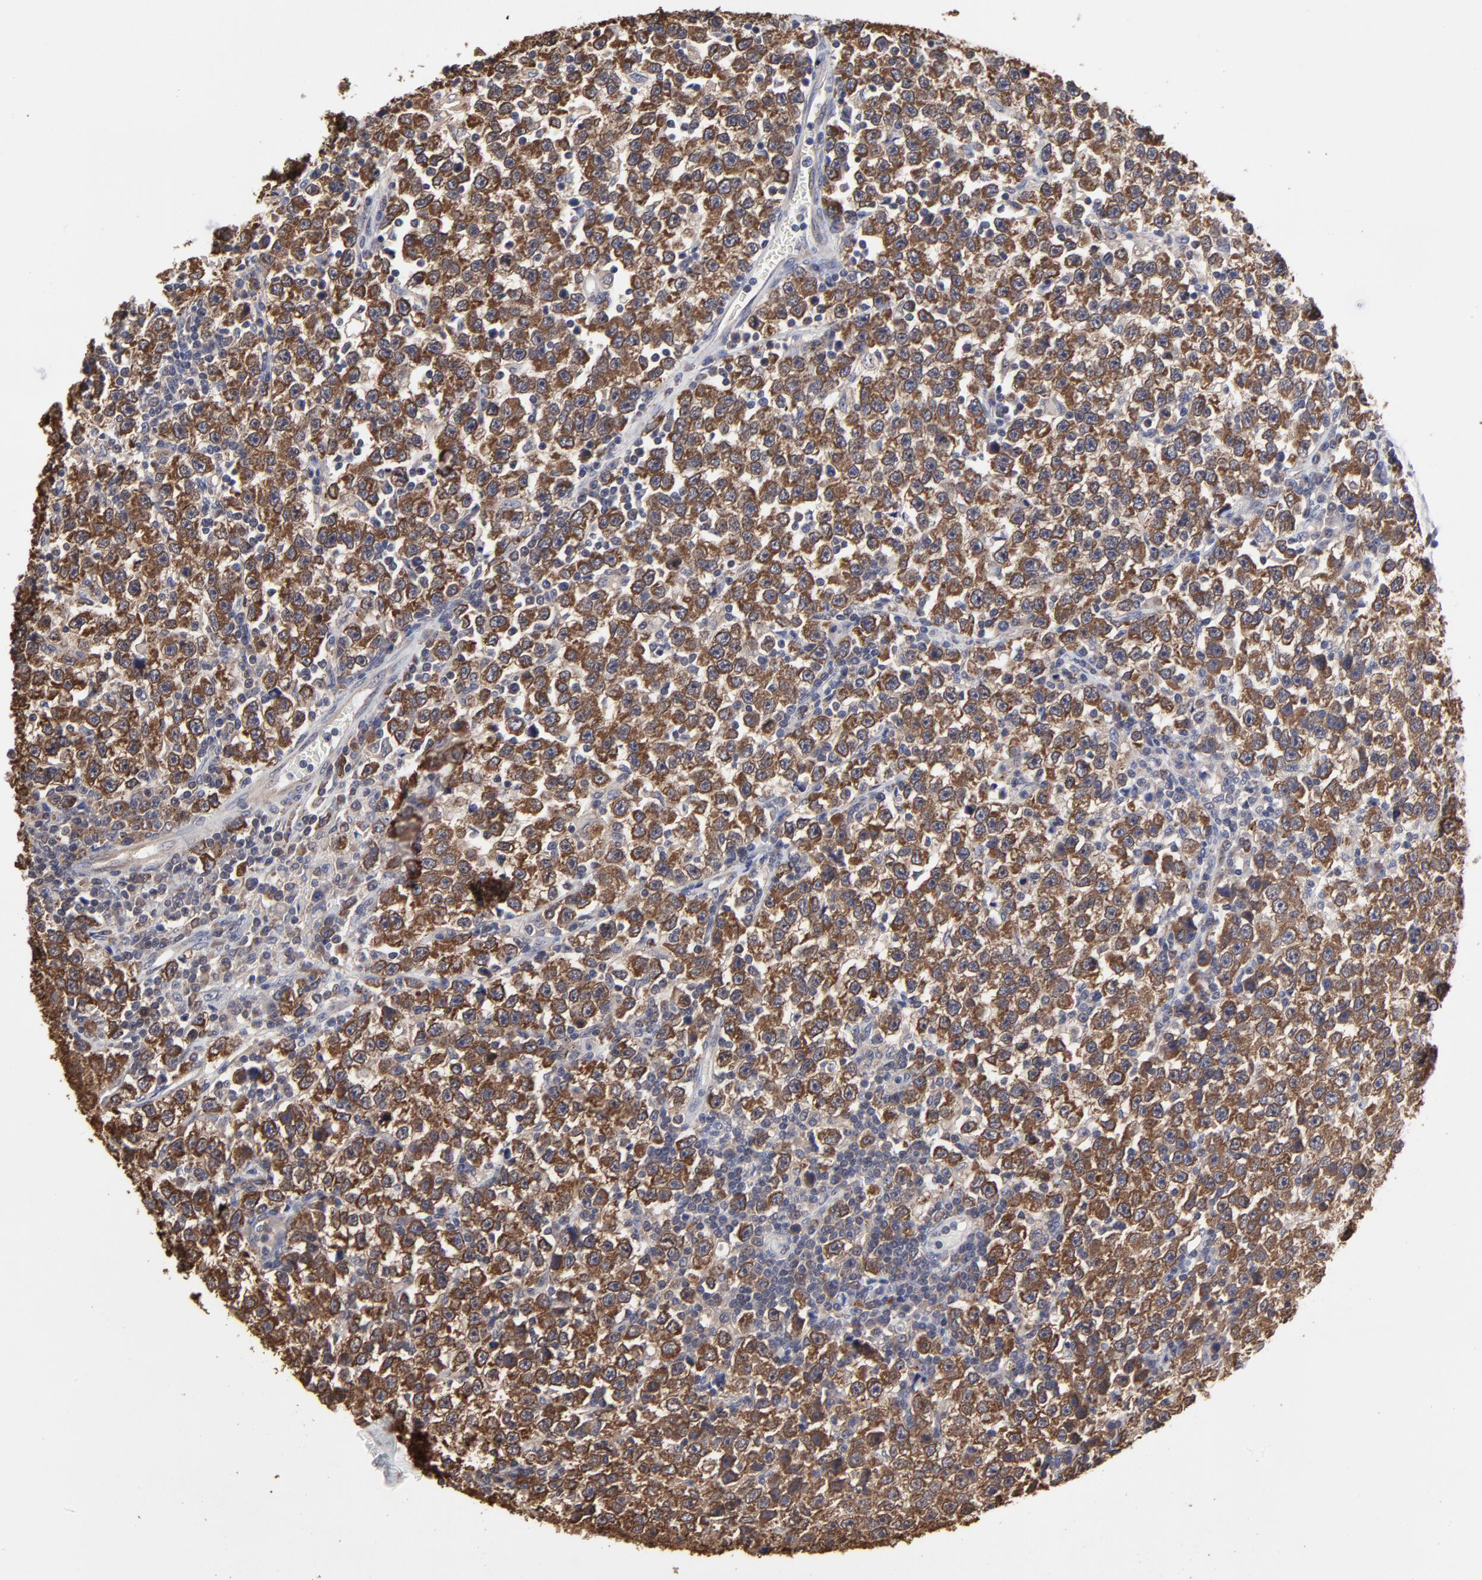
{"staining": {"intensity": "moderate", "quantity": ">75%", "location": "cytoplasmic/membranous"}, "tissue": "testis cancer", "cell_type": "Tumor cells", "image_type": "cancer", "snomed": [{"axis": "morphology", "description": "Seminoma, NOS"}, {"axis": "topography", "description": "Testis"}], "caption": "An IHC image of tumor tissue is shown. Protein staining in brown highlights moderate cytoplasmic/membranous positivity in testis seminoma within tumor cells. Nuclei are stained in blue.", "gene": "CCT2", "patient": {"sex": "male", "age": 43}}